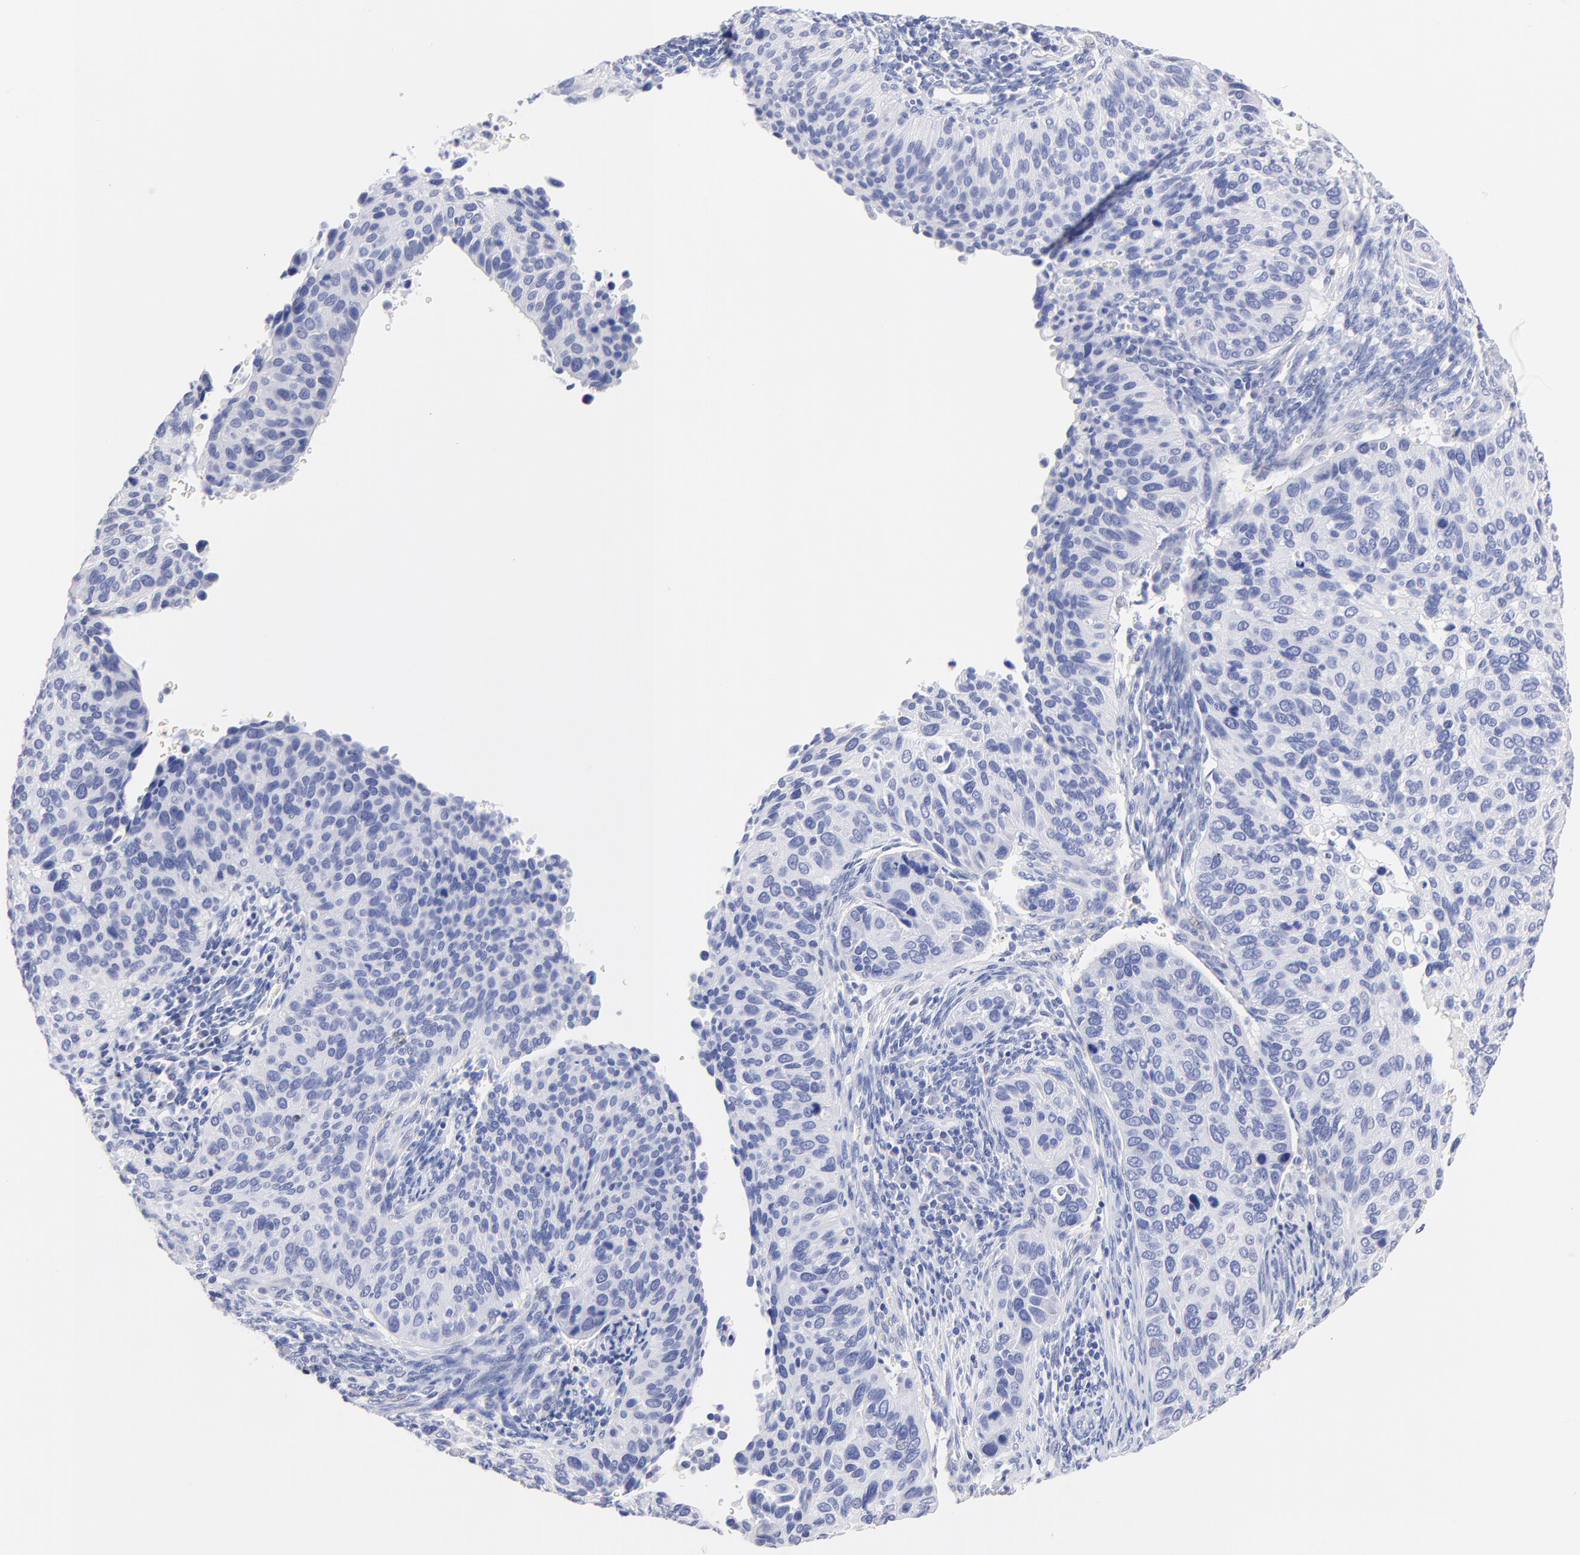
{"staining": {"intensity": "negative", "quantity": "none", "location": "none"}, "tissue": "cervical cancer", "cell_type": "Tumor cells", "image_type": "cancer", "snomed": [{"axis": "morphology", "description": "Adenocarcinoma, NOS"}, {"axis": "topography", "description": "Cervix"}], "caption": "High magnification brightfield microscopy of cervical cancer stained with DAB (brown) and counterstained with hematoxylin (blue): tumor cells show no significant positivity.", "gene": "CFAP57", "patient": {"sex": "female", "age": 29}}